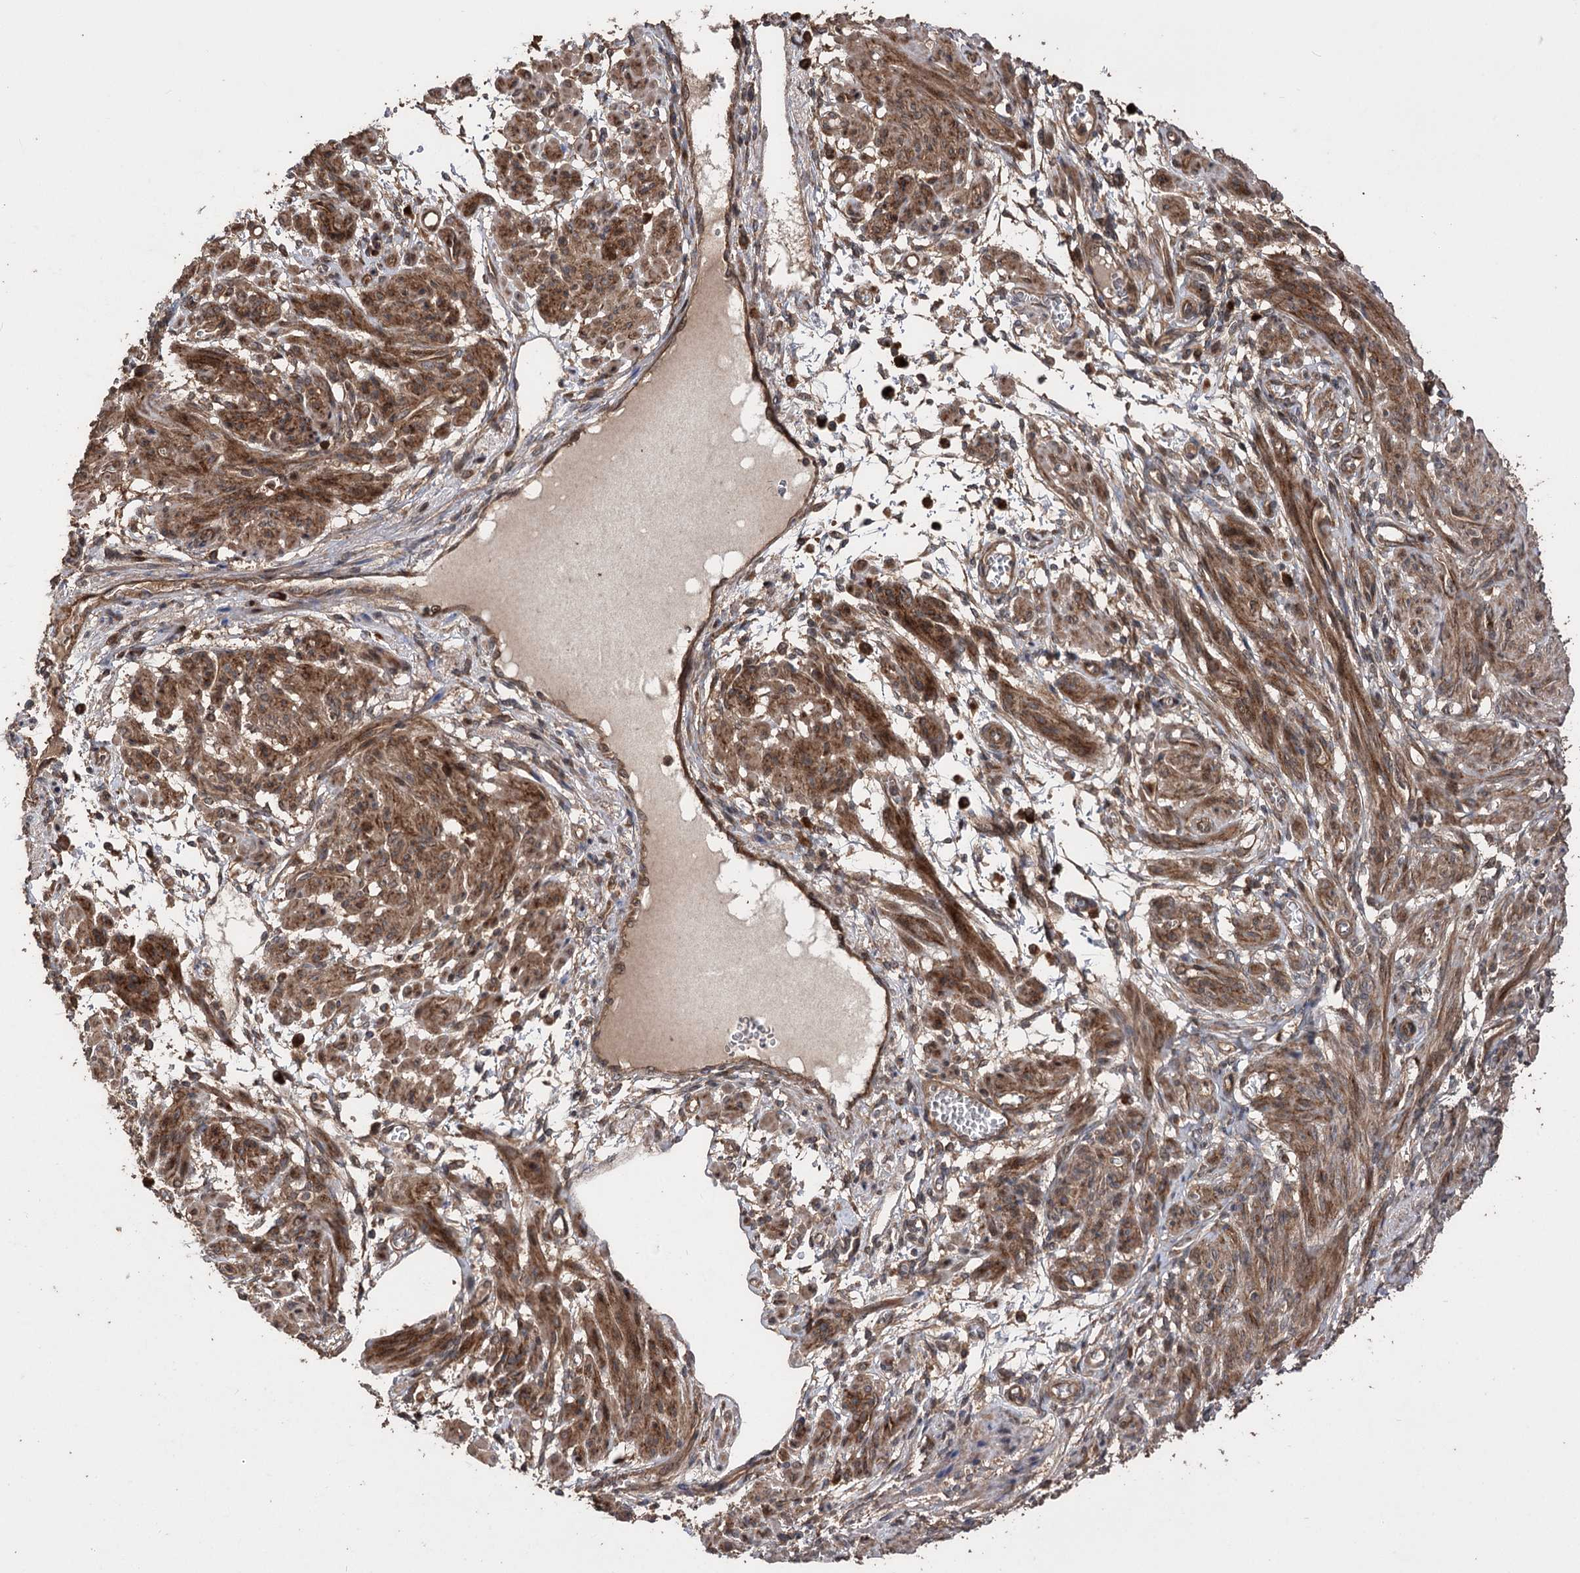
{"staining": {"intensity": "moderate", "quantity": ">75%", "location": "cytoplasmic/membranous"}, "tissue": "smooth muscle", "cell_type": "Smooth muscle cells", "image_type": "normal", "snomed": [{"axis": "morphology", "description": "Normal tissue, NOS"}, {"axis": "topography", "description": "Smooth muscle"}], "caption": "Protein analysis of unremarkable smooth muscle displays moderate cytoplasmic/membranous staining in approximately >75% of smooth muscle cells.", "gene": "RASSF3", "patient": {"sex": "female", "age": 39}}